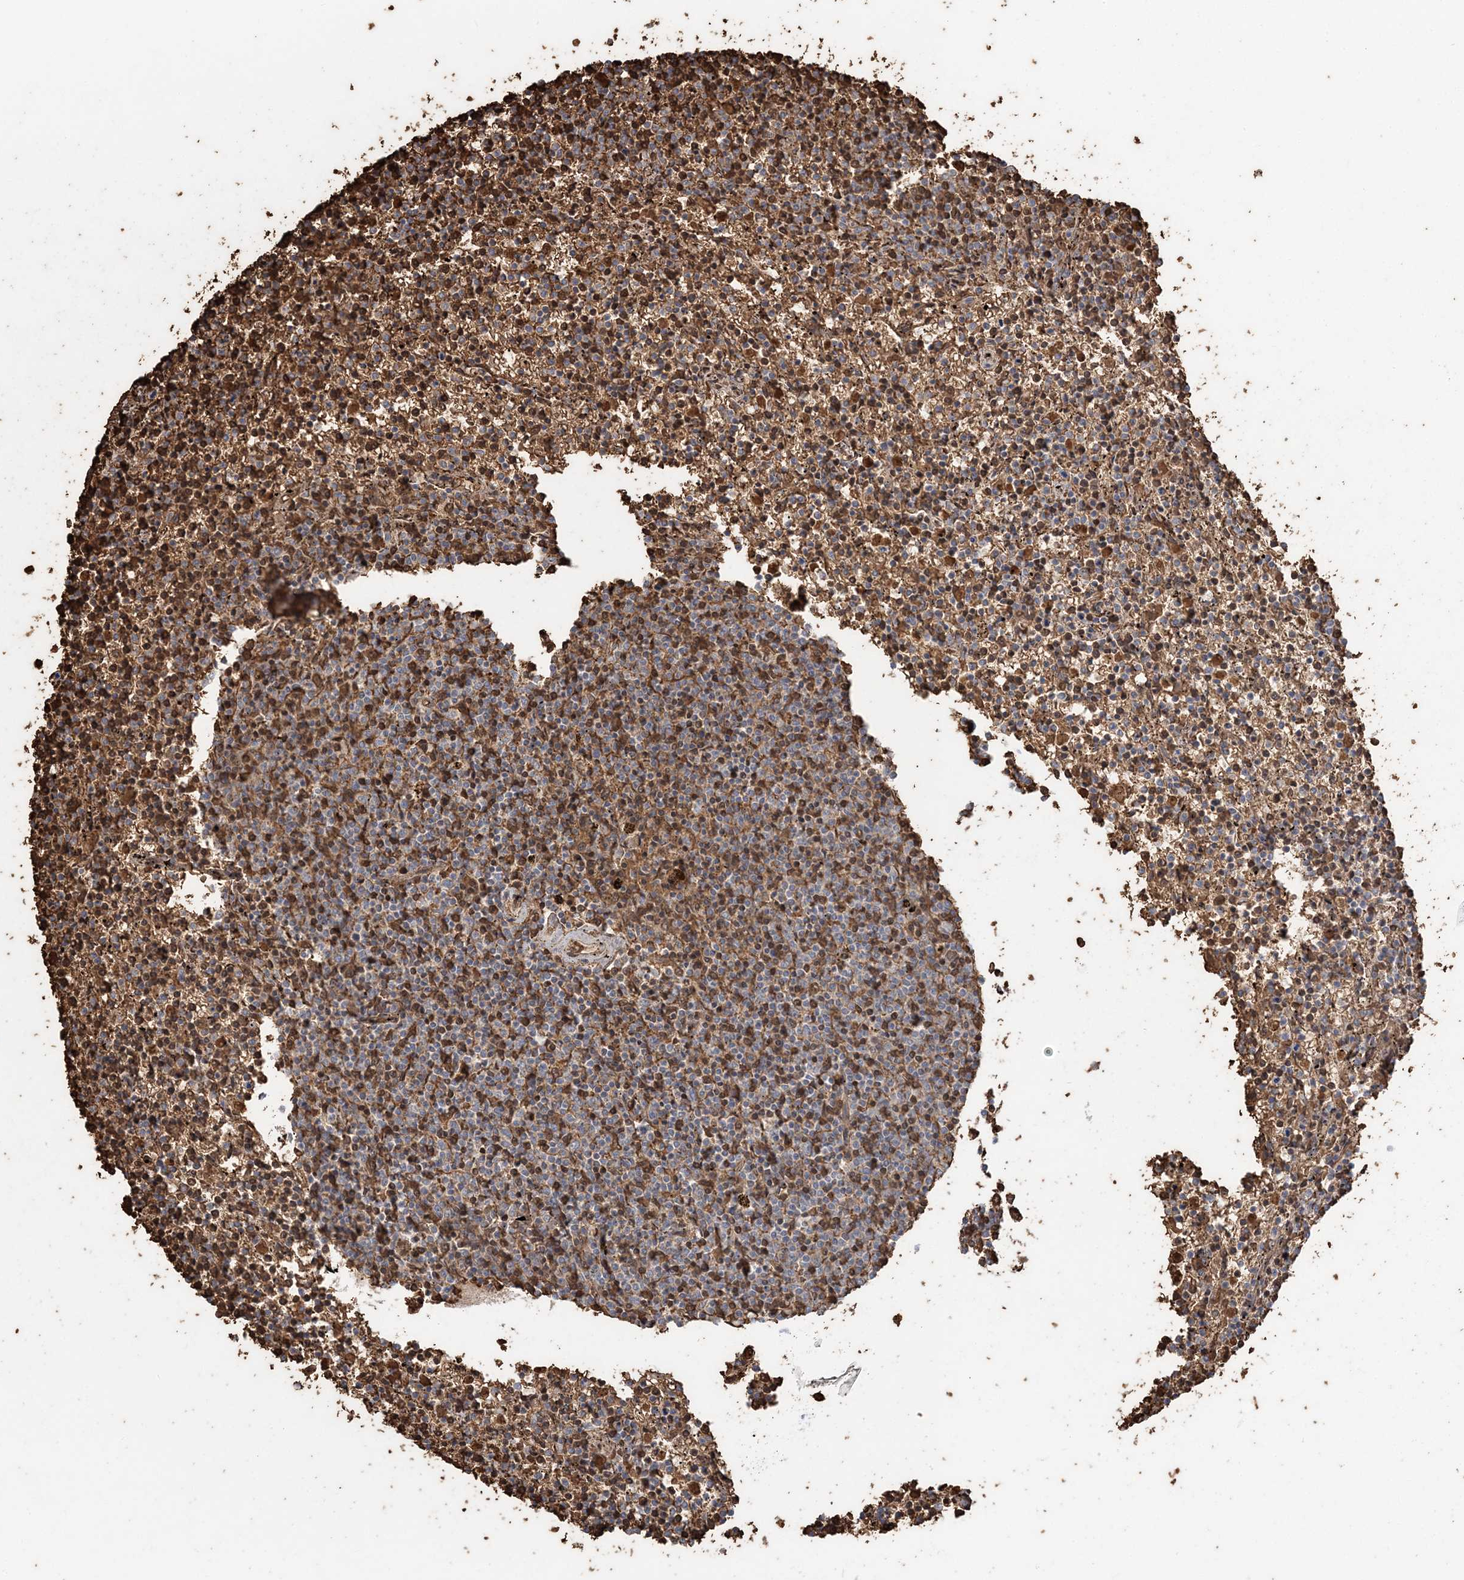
{"staining": {"intensity": "moderate", "quantity": "25%-75%", "location": "cytoplasmic/membranous,nuclear"}, "tissue": "lymphoma", "cell_type": "Tumor cells", "image_type": "cancer", "snomed": [{"axis": "morphology", "description": "Malignant lymphoma, non-Hodgkin's type, Low grade"}, {"axis": "topography", "description": "Spleen"}], "caption": "This photomicrograph shows immunohistochemistry staining of human lymphoma, with medium moderate cytoplasmic/membranous and nuclear positivity in about 25%-75% of tumor cells.", "gene": "SERINC1", "patient": {"sex": "female", "age": 50}}